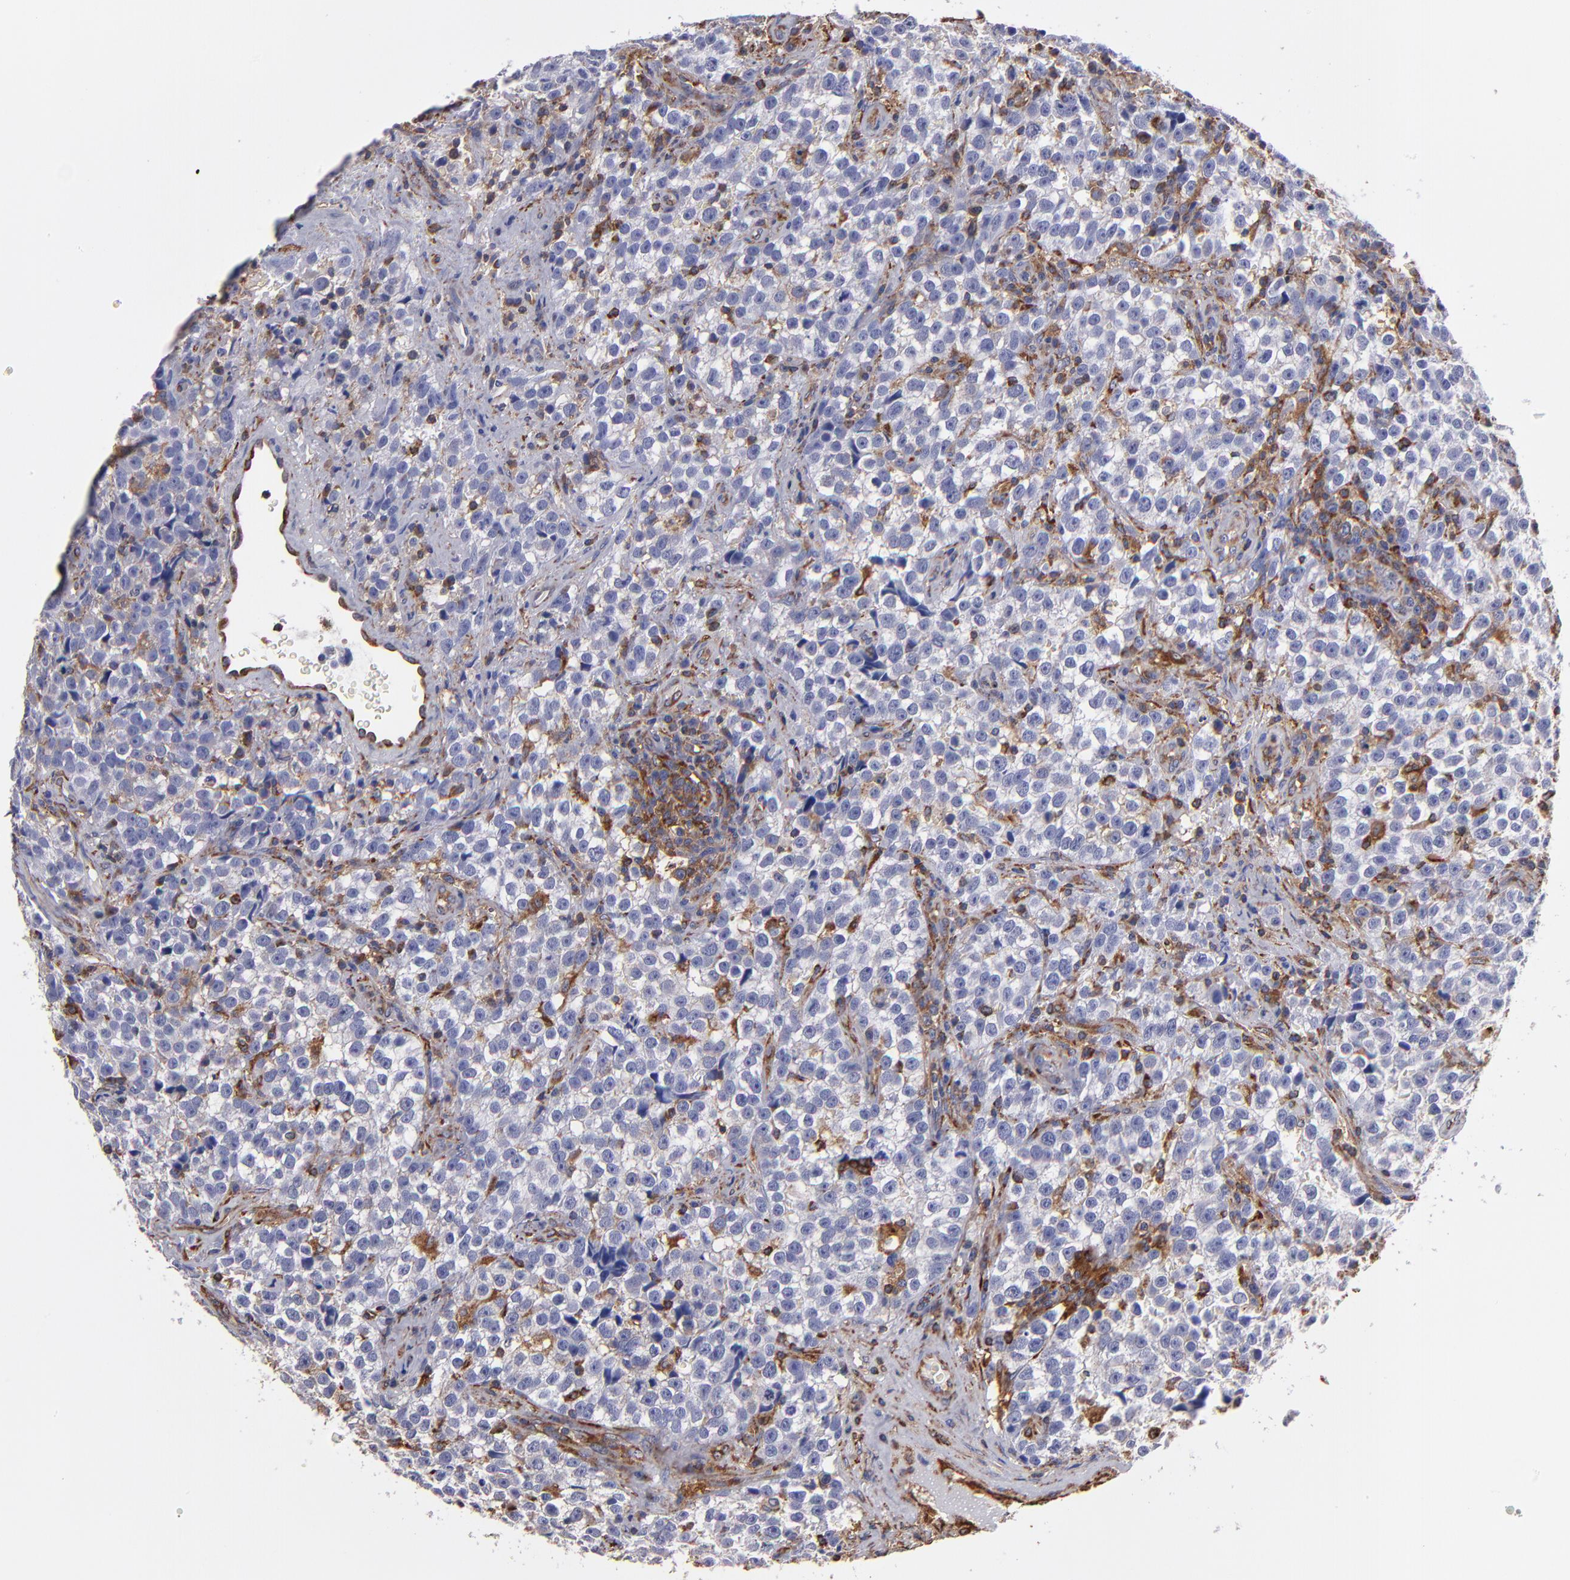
{"staining": {"intensity": "negative", "quantity": "none", "location": "none"}, "tissue": "testis cancer", "cell_type": "Tumor cells", "image_type": "cancer", "snomed": [{"axis": "morphology", "description": "Seminoma, NOS"}, {"axis": "topography", "description": "Testis"}], "caption": "This is an immunohistochemistry micrograph of human testis cancer (seminoma). There is no expression in tumor cells.", "gene": "MVP", "patient": {"sex": "male", "age": 38}}